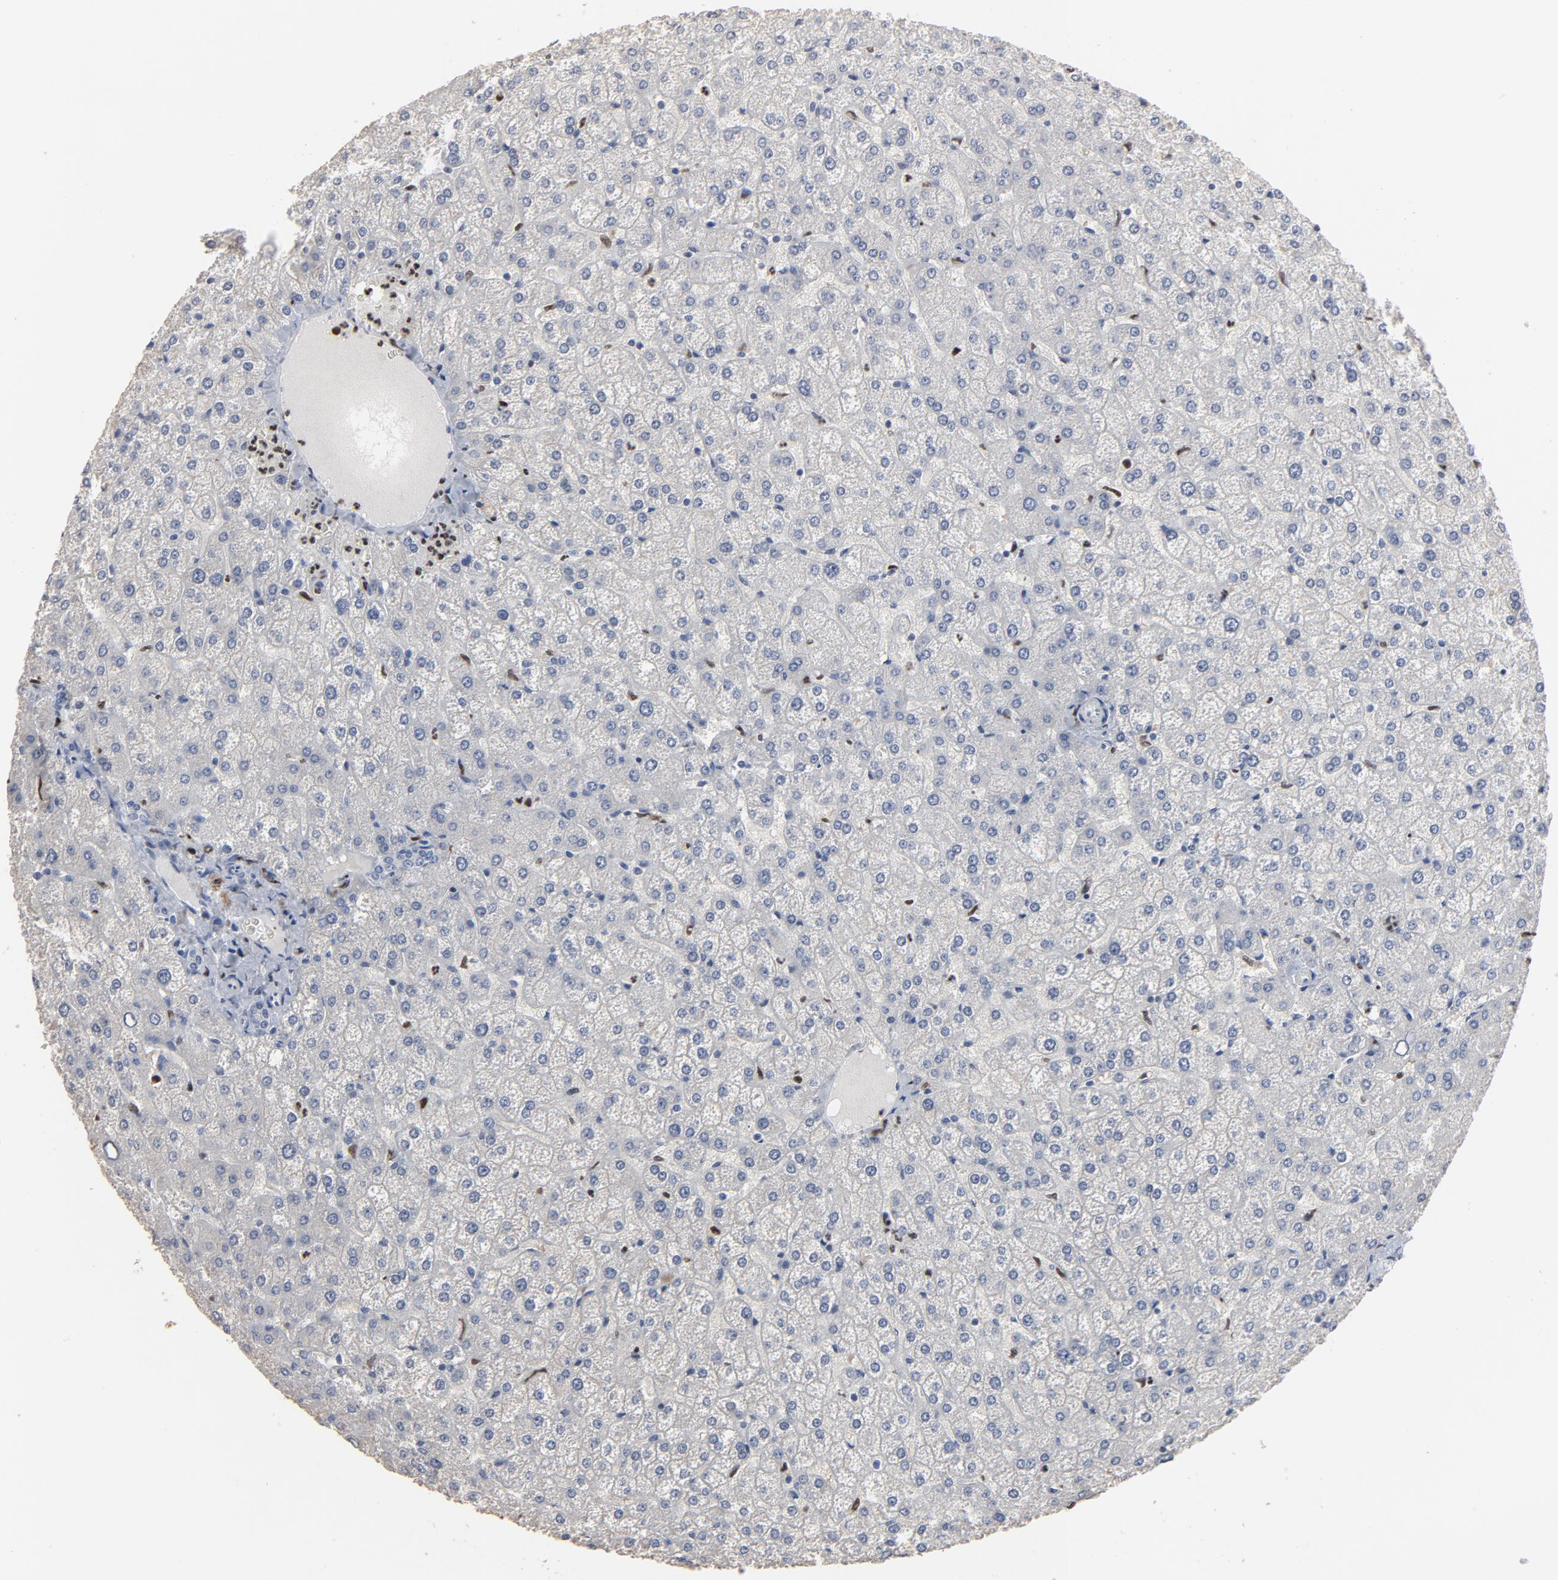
{"staining": {"intensity": "negative", "quantity": "none", "location": "none"}, "tissue": "liver", "cell_type": "Cholangiocytes", "image_type": "normal", "snomed": [{"axis": "morphology", "description": "Normal tissue, NOS"}, {"axis": "topography", "description": "Liver"}], "caption": "This is a photomicrograph of IHC staining of unremarkable liver, which shows no positivity in cholangiocytes. Nuclei are stained in blue.", "gene": "SPI1", "patient": {"sex": "female", "age": 32}}